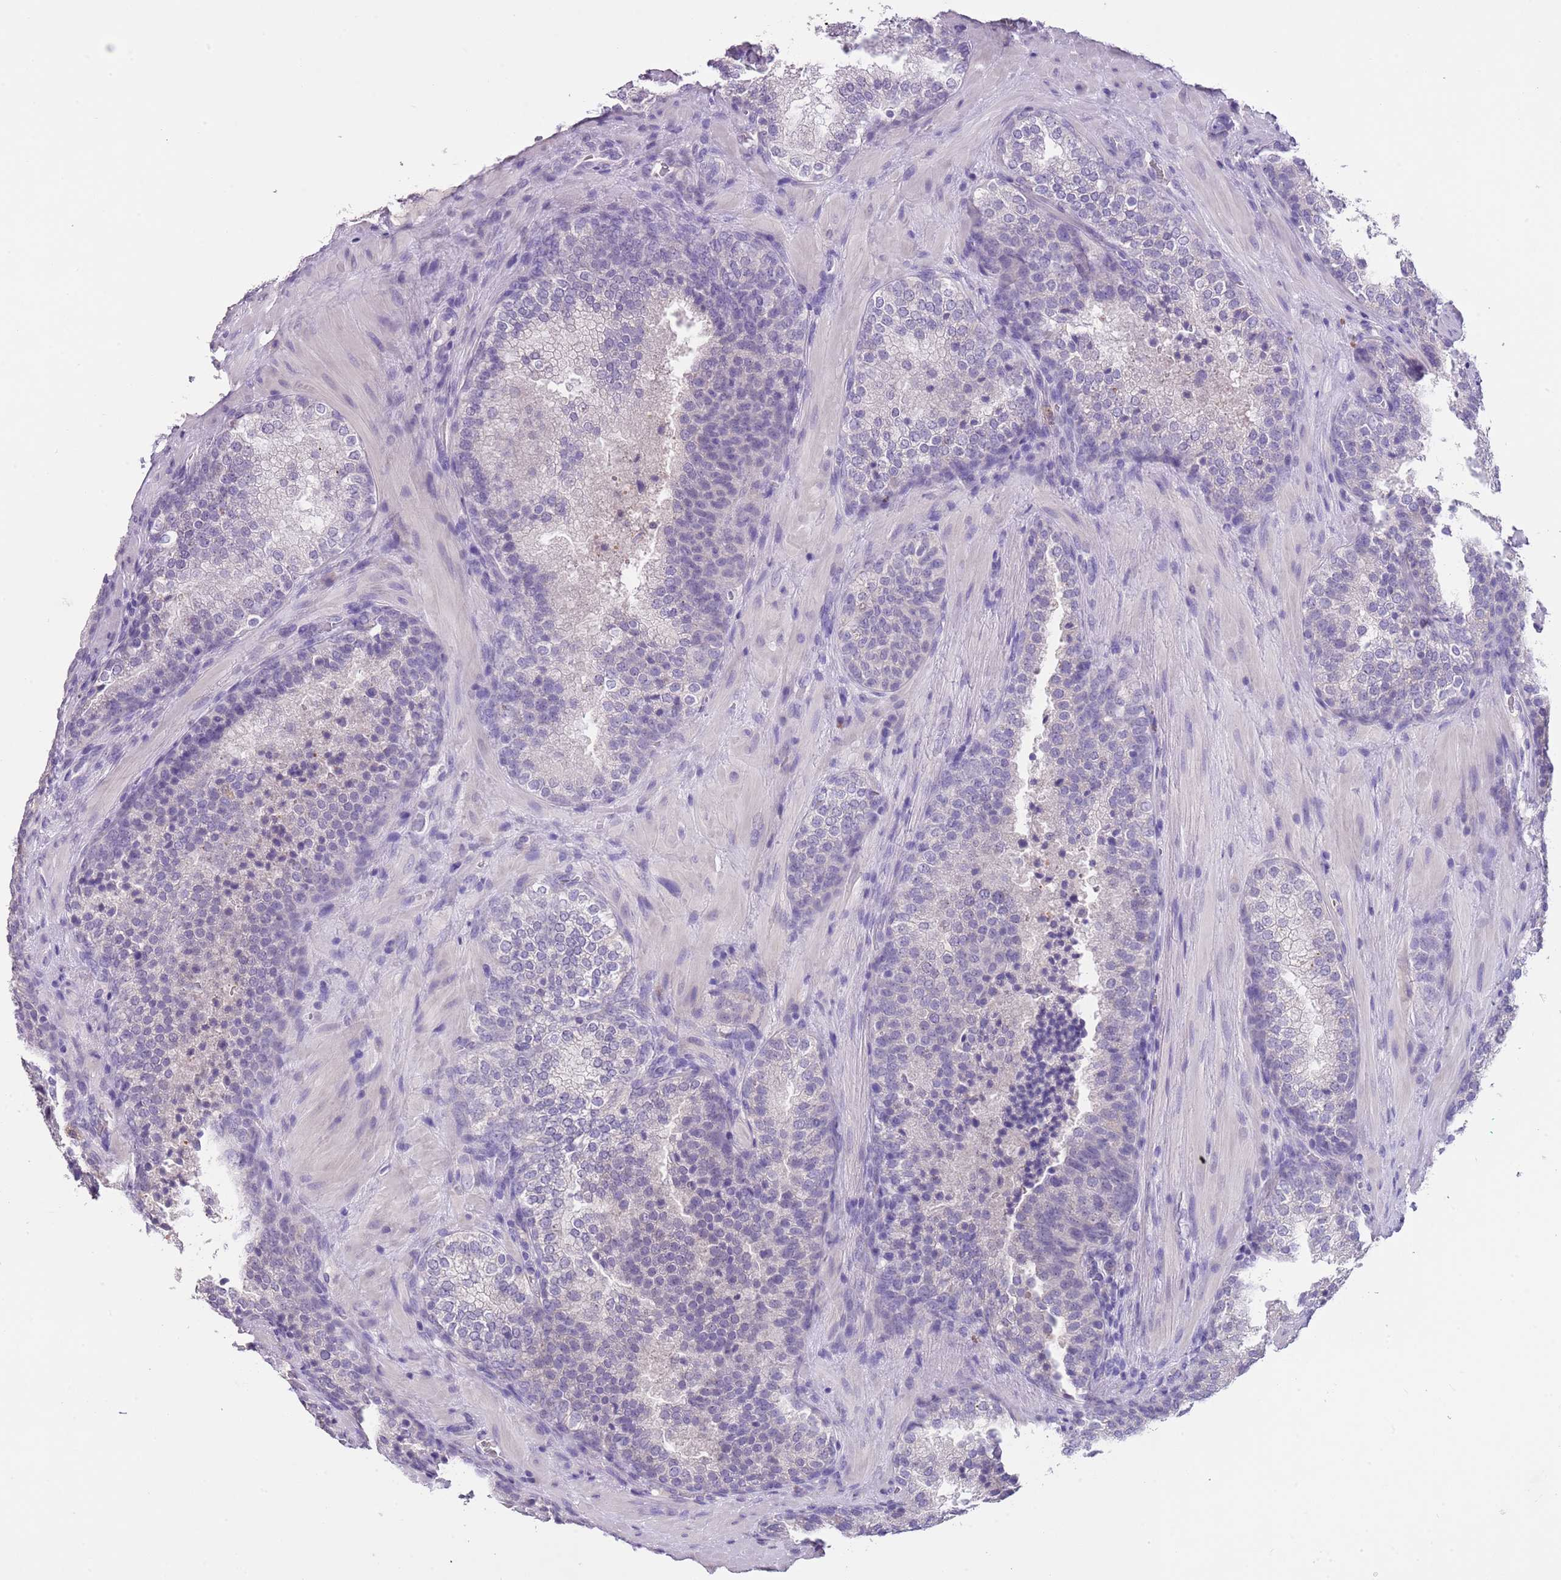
{"staining": {"intensity": "negative", "quantity": "none", "location": "none"}, "tissue": "prostate cancer", "cell_type": "Tumor cells", "image_type": "cancer", "snomed": [{"axis": "morphology", "description": "Adenocarcinoma, High grade"}, {"axis": "topography", "description": "Prostate"}], "caption": "A high-resolution photomicrograph shows IHC staining of prostate high-grade adenocarcinoma, which reveals no significant expression in tumor cells.", "gene": "SLC35E3", "patient": {"sex": "male", "age": 56}}